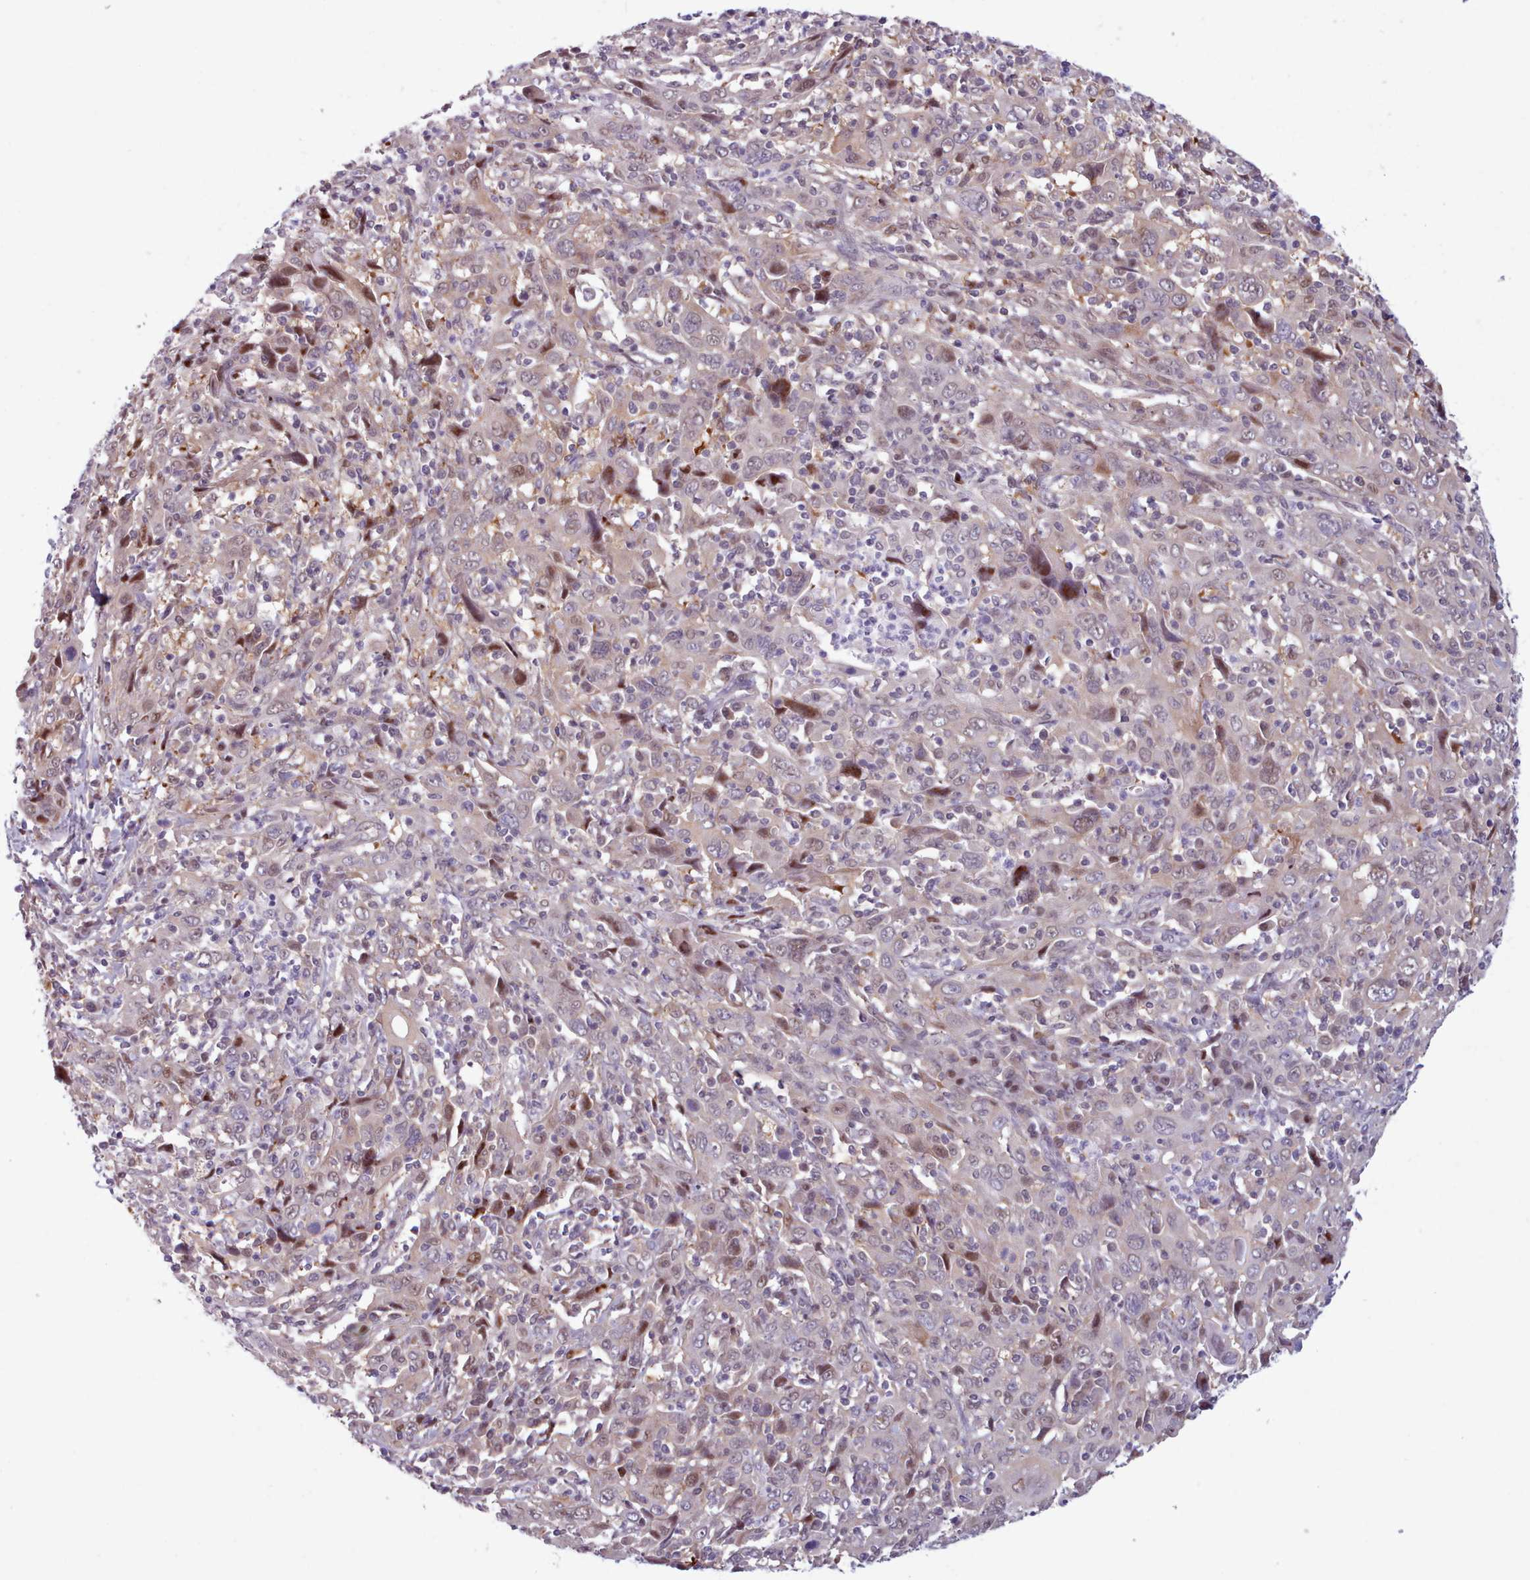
{"staining": {"intensity": "moderate", "quantity": "<25%", "location": "nuclear"}, "tissue": "cervical cancer", "cell_type": "Tumor cells", "image_type": "cancer", "snomed": [{"axis": "morphology", "description": "Squamous cell carcinoma, NOS"}, {"axis": "topography", "description": "Cervix"}], "caption": "Immunohistochemical staining of cervical cancer reveals low levels of moderate nuclear protein positivity in about <25% of tumor cells. The staining is performed using DAB (3,3'-diaminobenzidine) brown chromogen to label protein expression. The nuclei are counter-stained blue using hematoxylin.", "gene": "KBTBD7", "patient": {"sex": "female", "age": 46}}